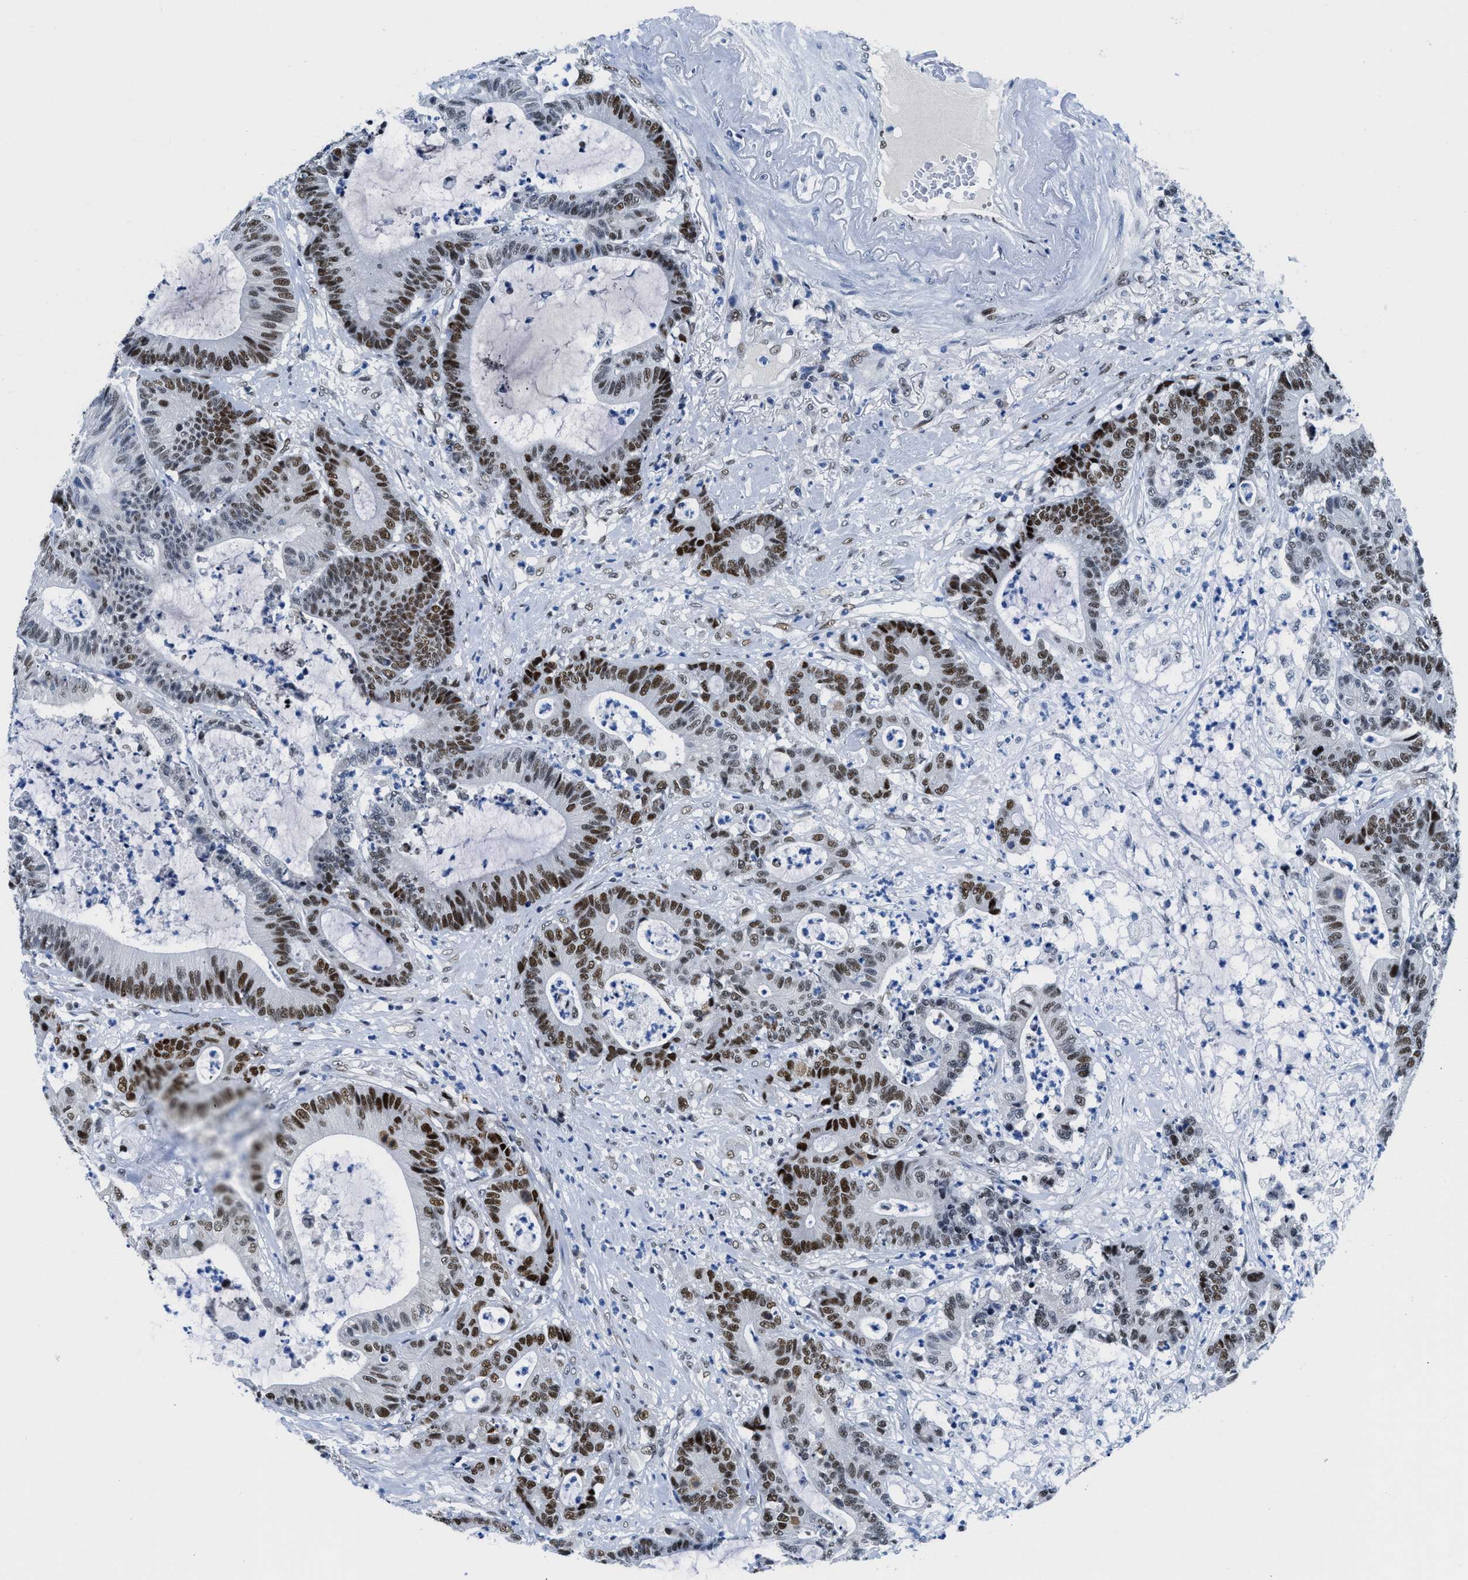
{"staining": {"intensity": "strong", "quantity": ">75%", "location": "nuclear"}, "tissue": "colorectal cancer", "cell_type": "Tumor cells", "image_type": "cancer", "snomed": [{"axis": "morphology", "description": "Adenocarcinoma, NOS"}, {"axis": "topography", "description": "Colon"}], "caption": "Immunohistochemistry histopathology image of human adenocarcinoma (colorectal) stained for a protein (brown), which displays high levels of strong nuclear positivity in about >75% of tumor cells.", "gene": "SMARCAD1", "patient": {"sex": "female", "age": 84}}